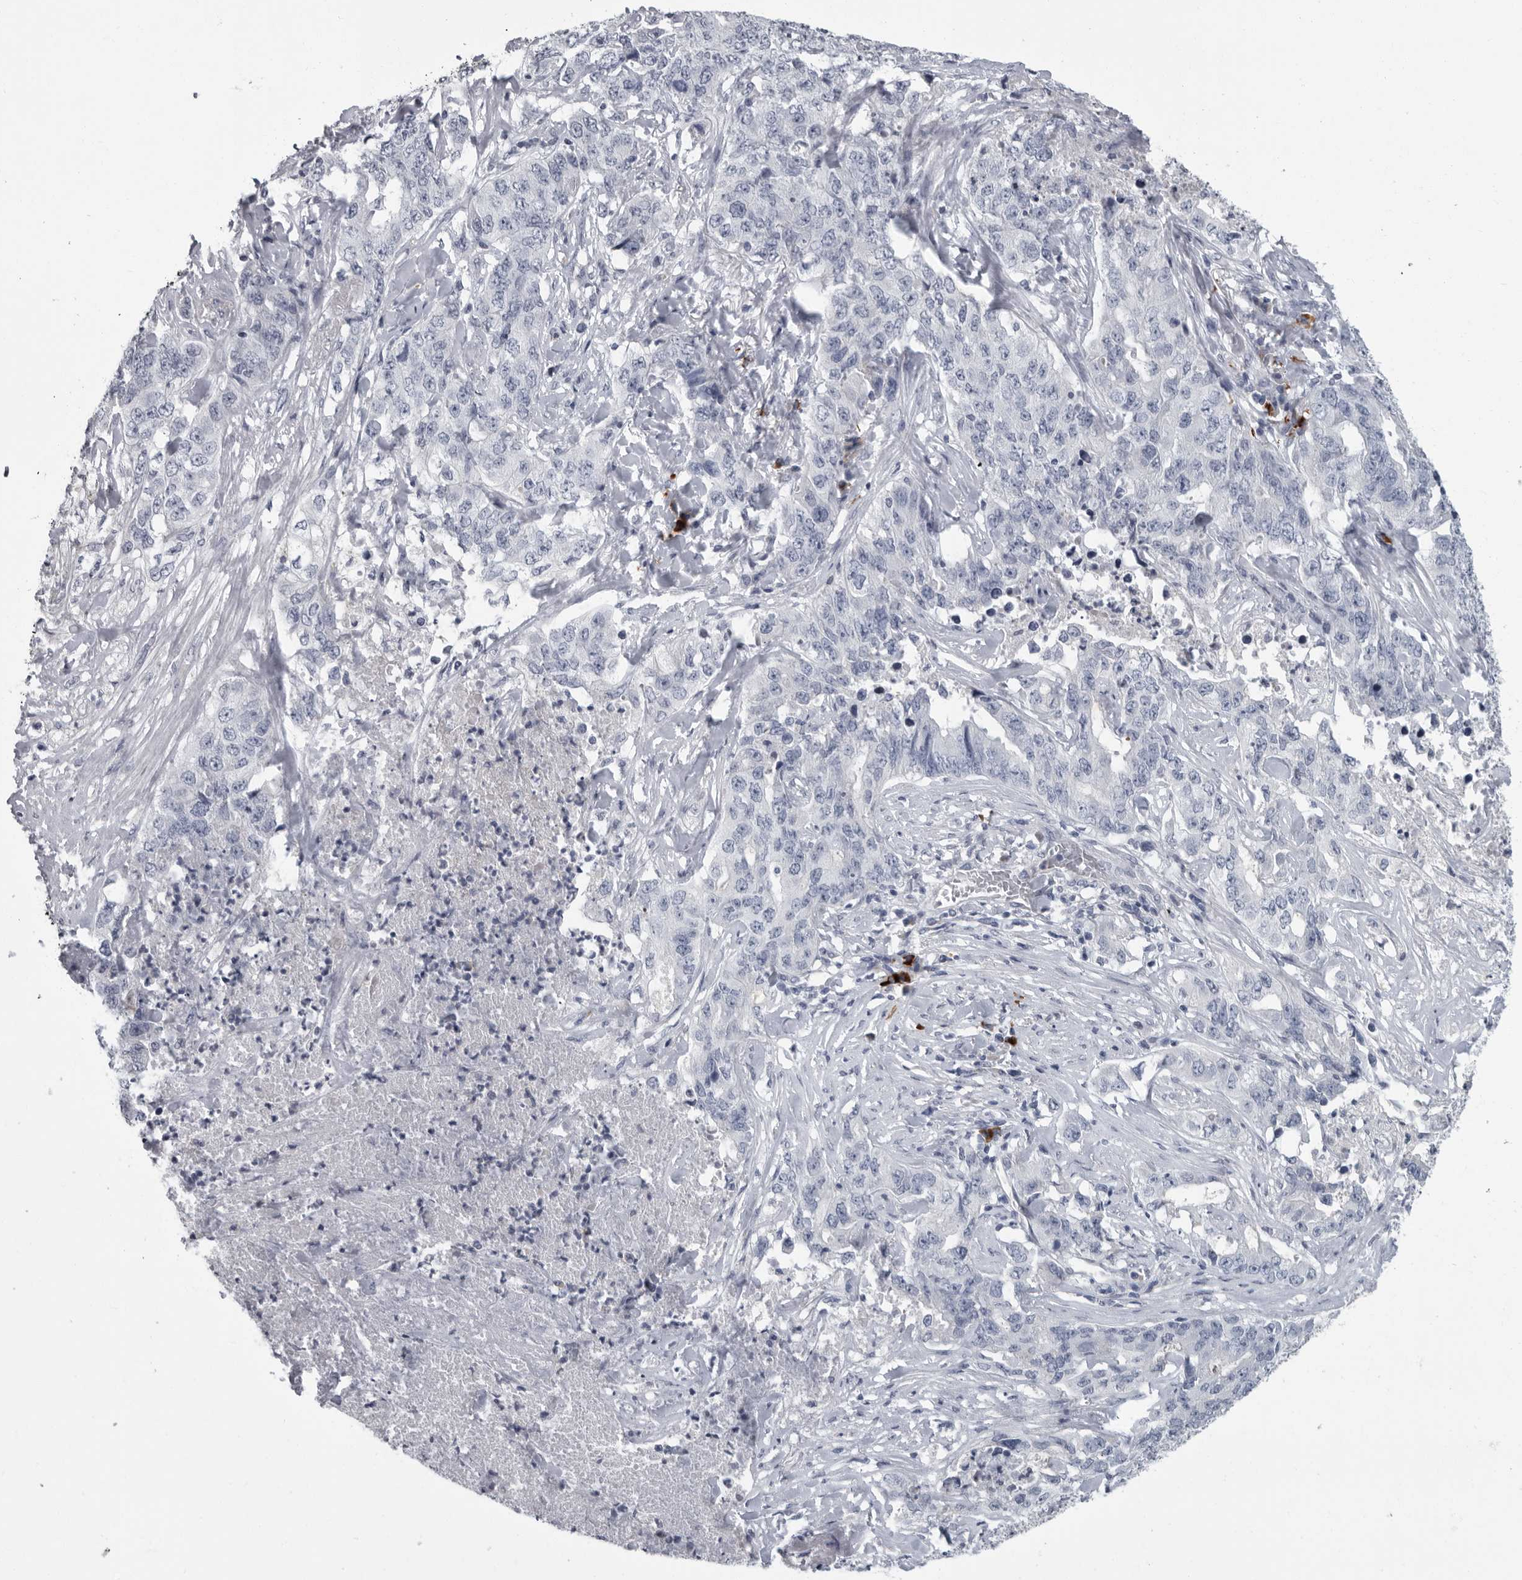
{"staining": {"intensity": "negative", "quantity": "none", "location": "none"}, "tissue": "lung cancer", "cell_type": "Tumor cells", "image_type": "cancer", "snomed": [{"axis": "morphology", "description": "Adenocarcinoma, NOS"}, {"axis": "topography", "description": "Lung"}], "caption": "DAB immunohistochemical staining of lung cancer exhibits no significant expression in tumor cells. The staining is performed using DAB brown chromogen with nuclei counter-stained in using hematoxylin.", "gene": "SLC25A39", "patient": {"sex": "female", "age": 51}}